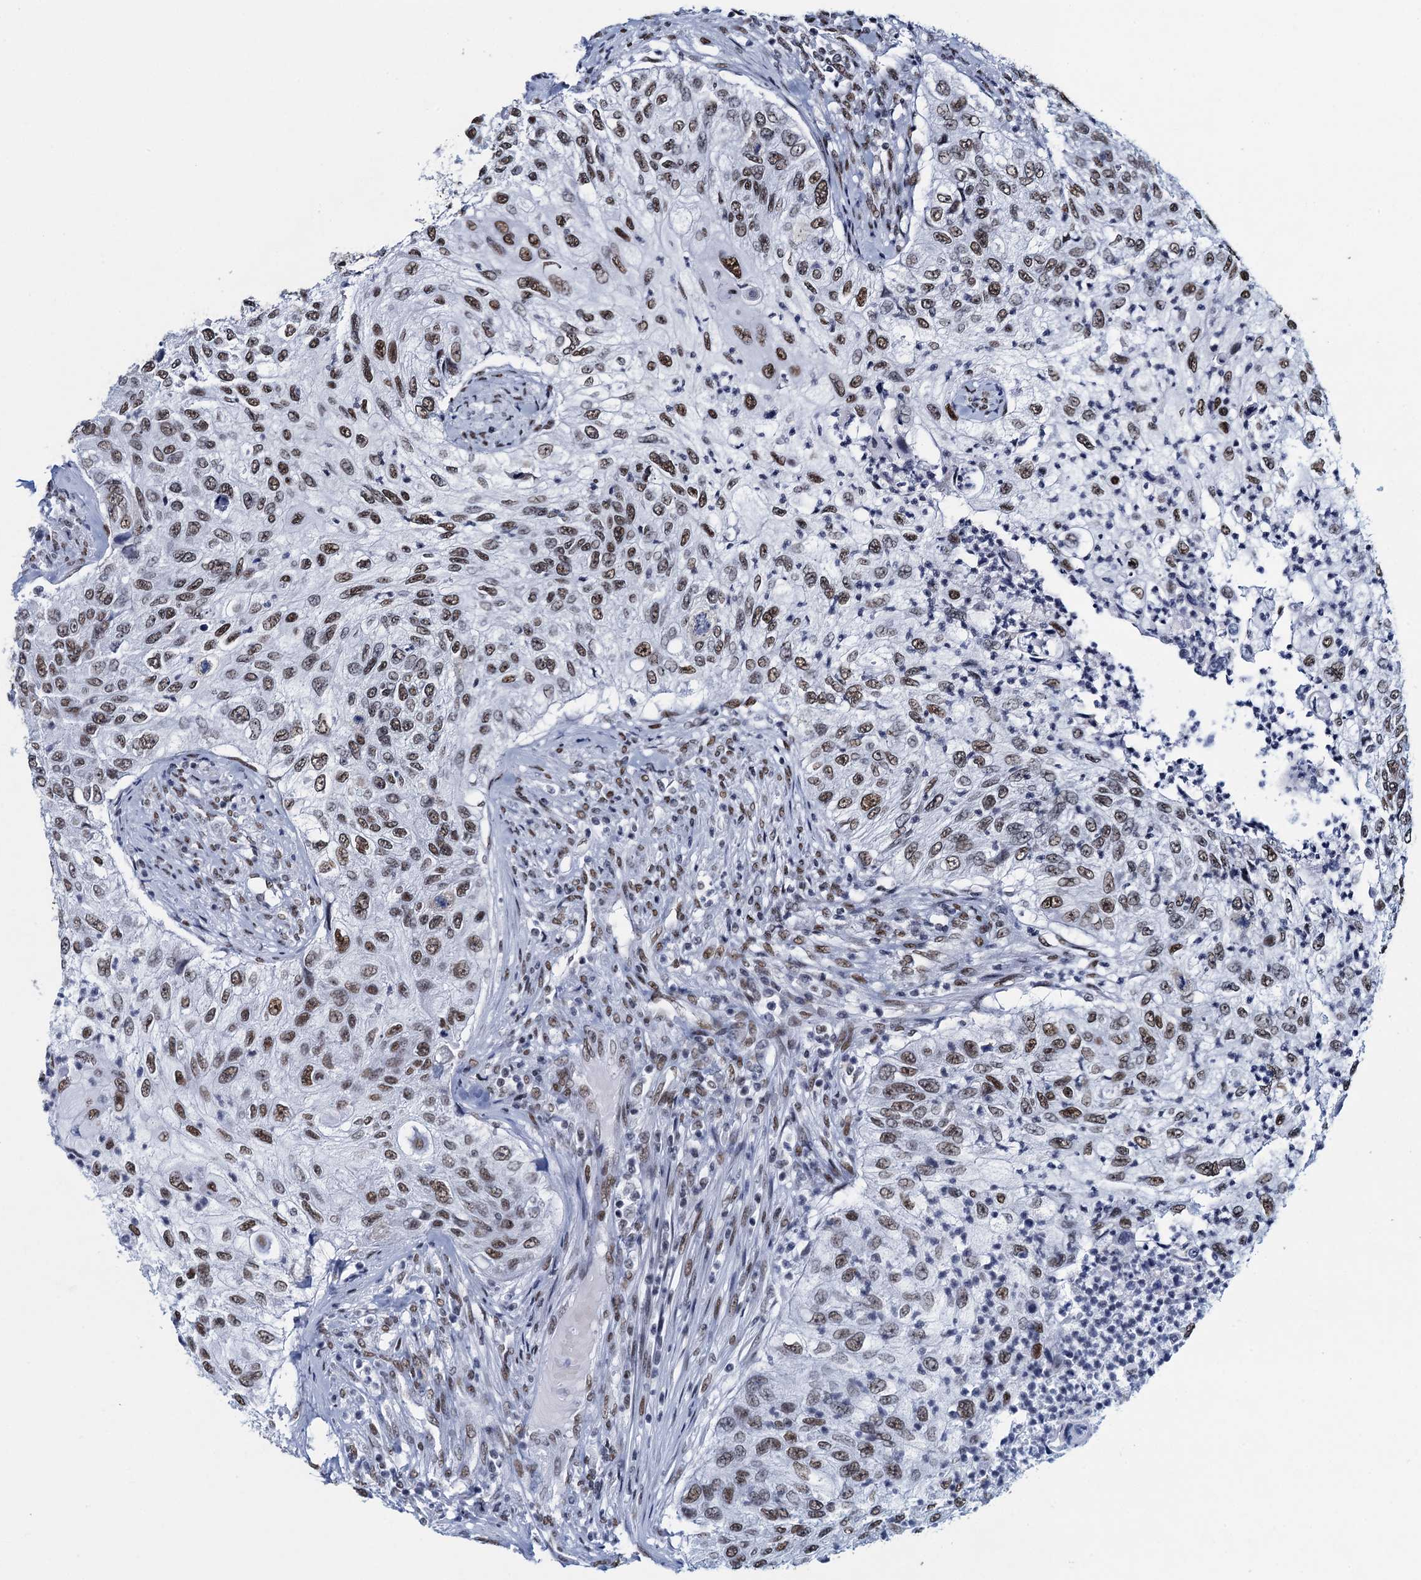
{"staining": {"intensity": "moderate", "quantity": ">75%", "location": "nuclear"}, "tissue": "urothelial cancer", "cell_type": "Tumor cells", "image_type": "cancer", "snomed": [{"axis": "morphology", "description": "Urothelial carcinoma, High grade"}, {"axis": "topography", "description": "Urinary bladder"}], "caption": "Human urothelial cancer stained with a brown dye displays moderate nuclear positive expression in approximately >75% of tumor cells.", "gene": "HNRNPUL2", "patient": {"sex": "female", "age": 60}}